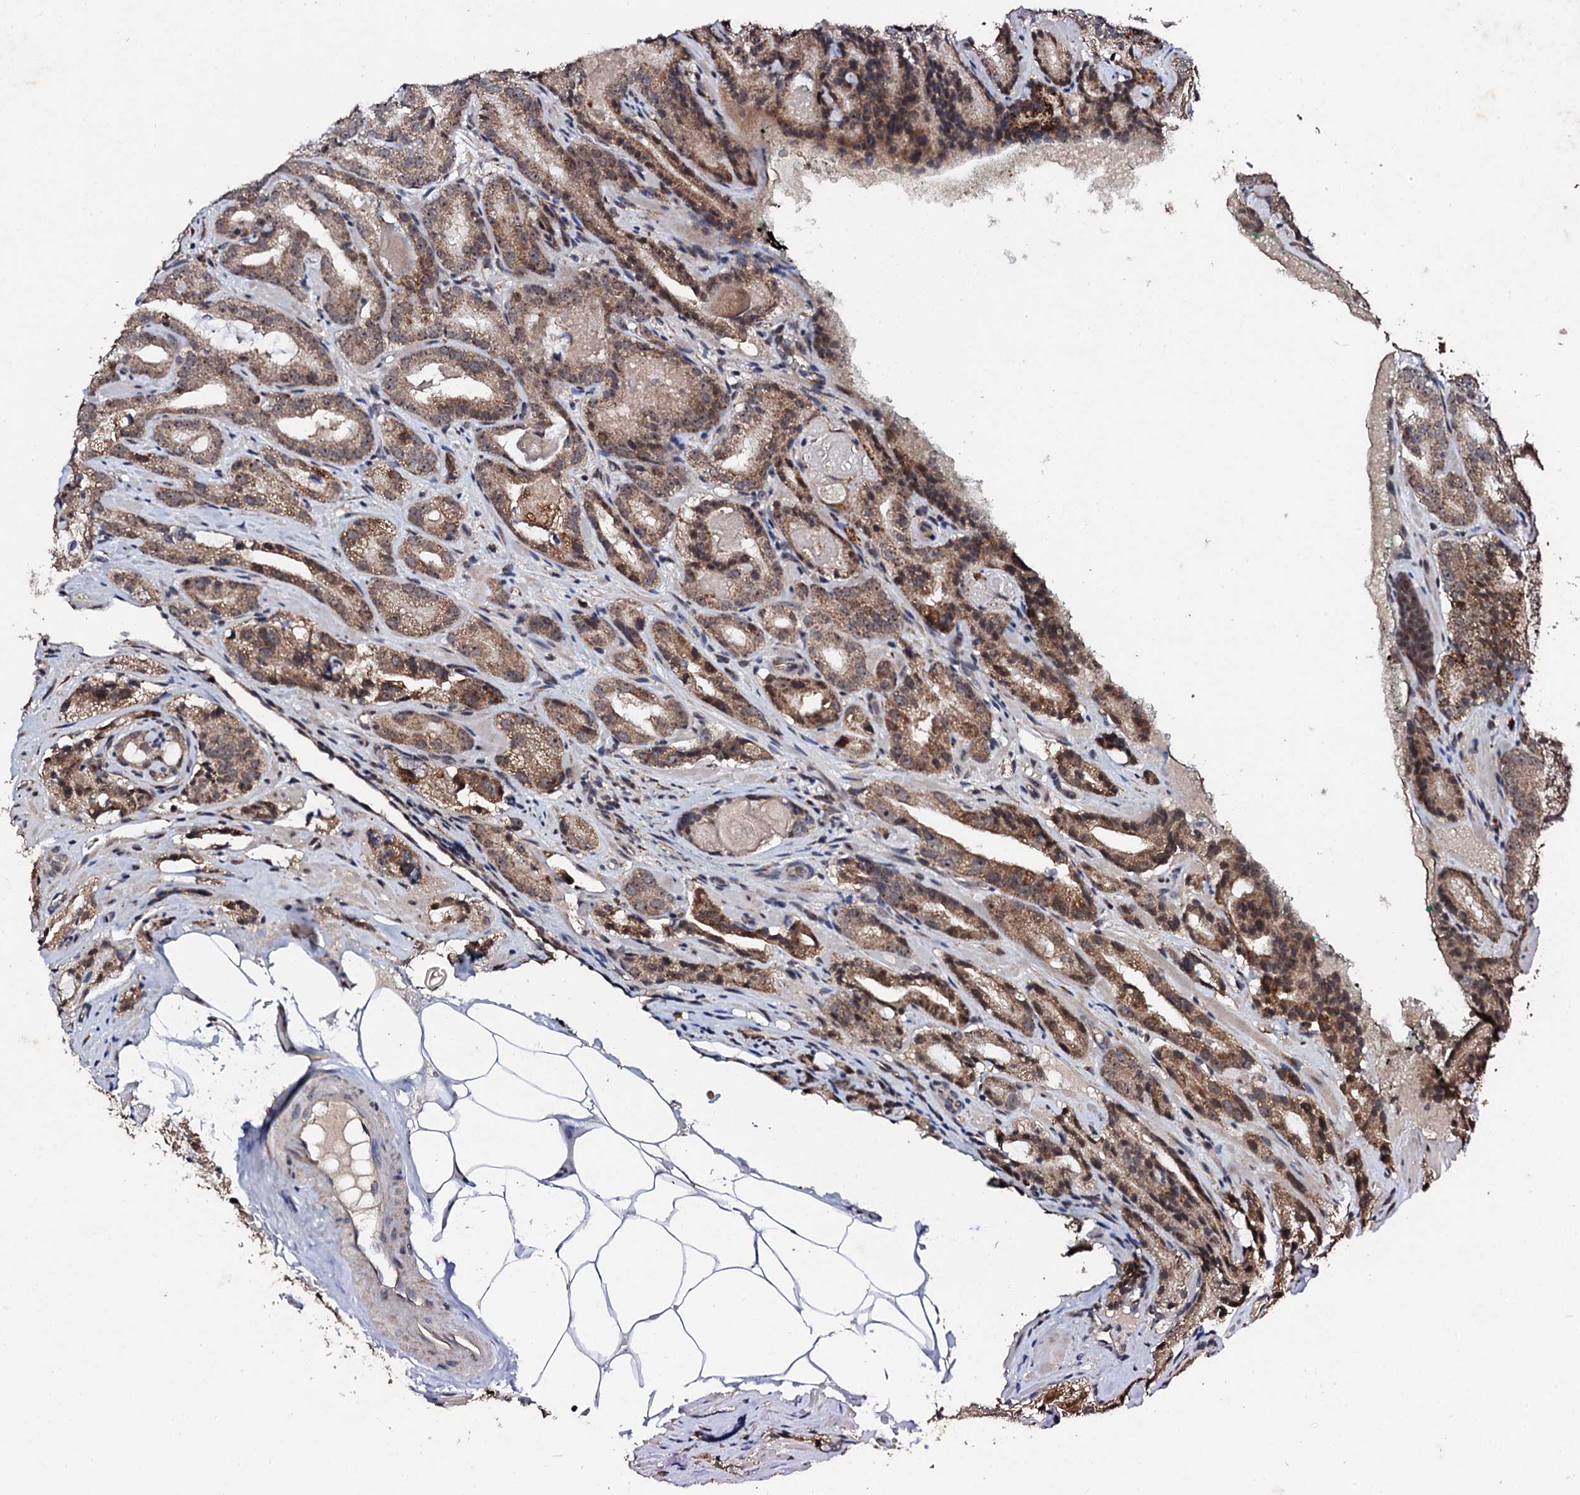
{"staining": {"intensity": "moderate", "quantity": ">75%", "location": "cytoplasmic/membranous,nuclear"}, "tissue": "prostate cancer", "cell_type": "Tumor cells", "image_type": "cancer", "snomed": [{"axis": "morphology", "description": "Adenocarcinoma, High grade"}, {"axis": "topography", "description": "Prostate"}], "caption": "Tumor cells reveal medium levels of moderate cytoplasmic/membranous and nuclear positivity in about >75% of cells in human prostate cancer. (Stains: DAB in brown, nuclei in blue, Microscopy: brightfield microscopy at high magnification).", "gene": "FAM111A", "patient": {"sex": "male", "age": 57}}